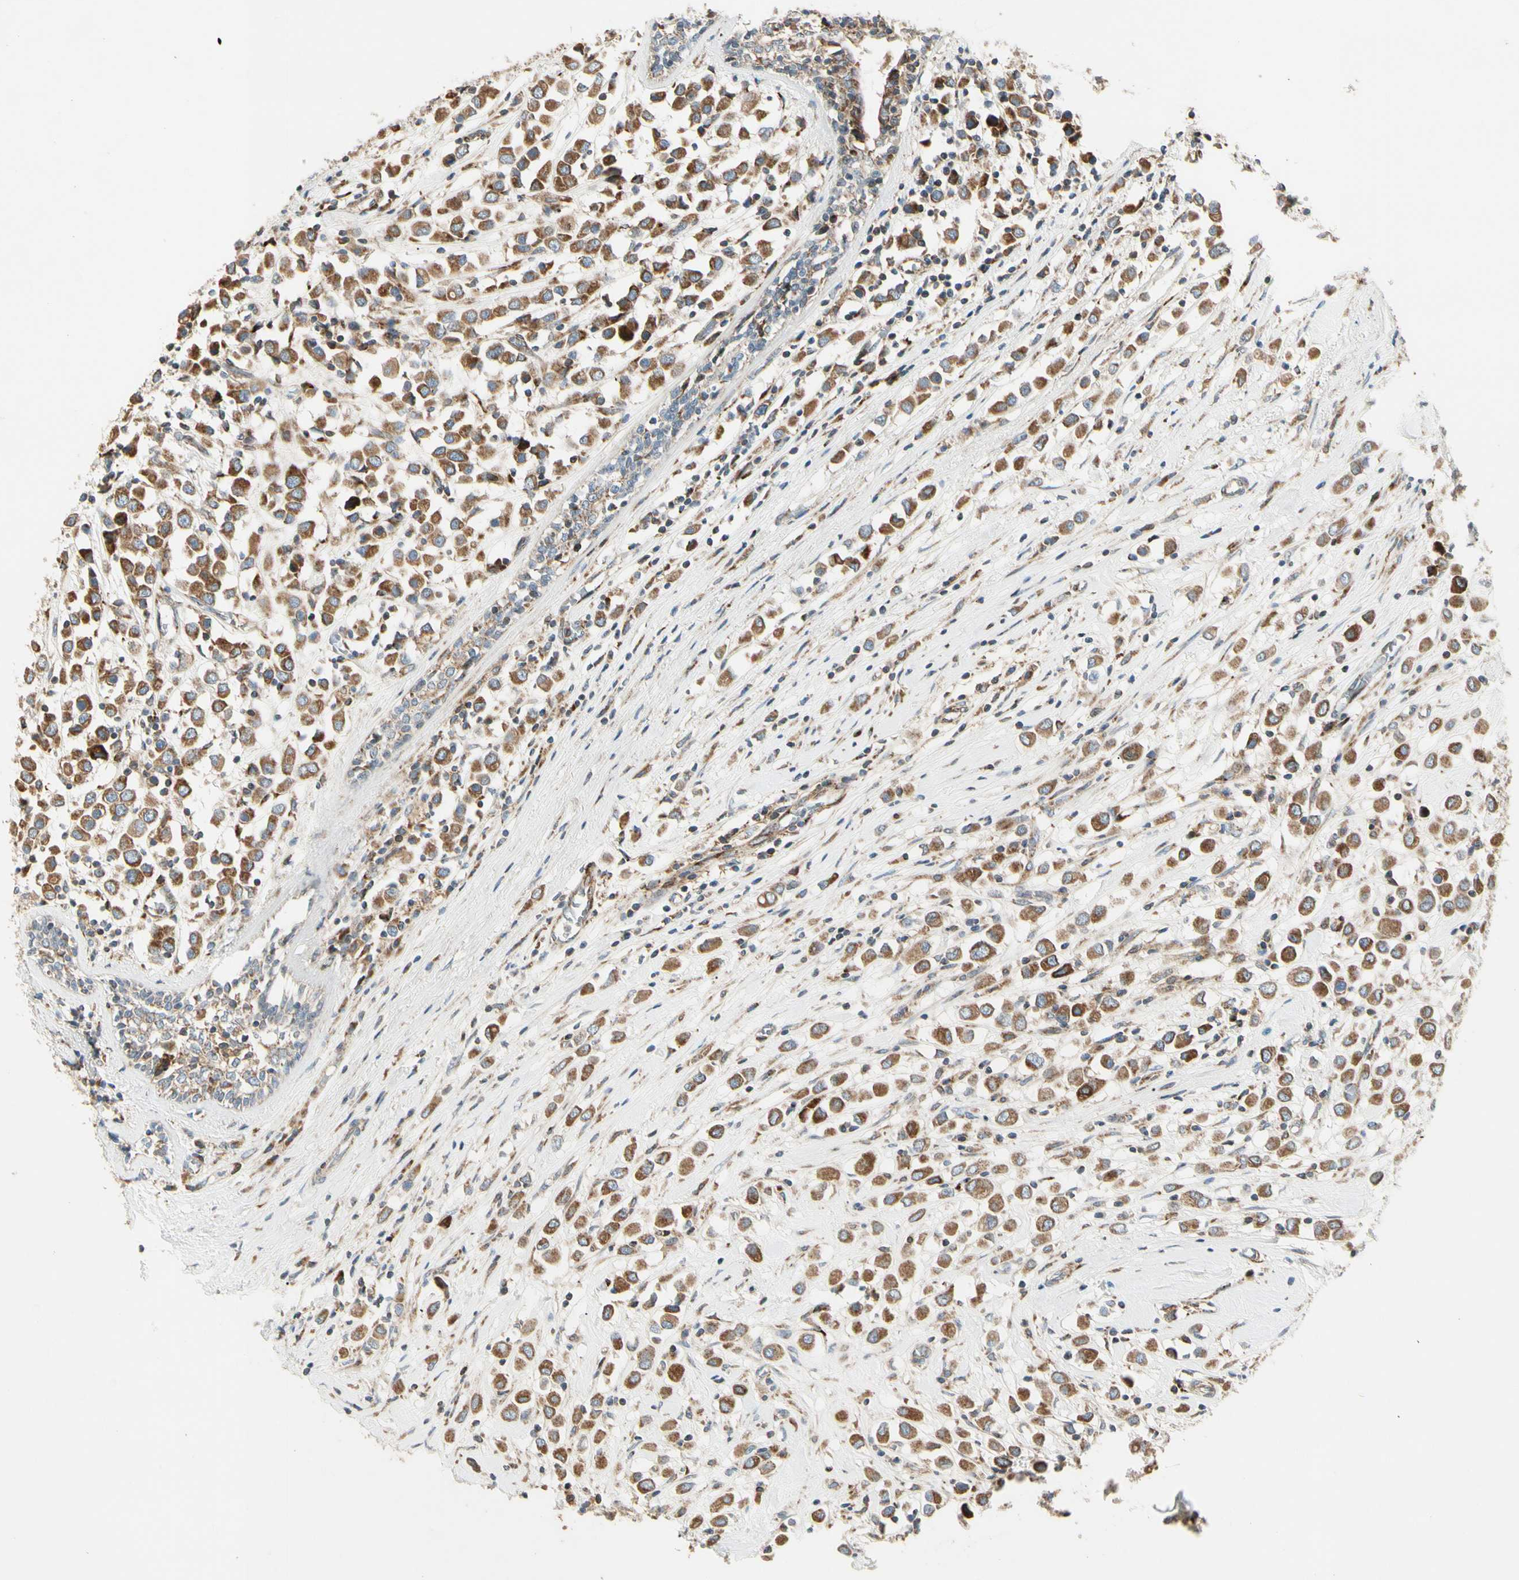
{"staining": {"intensity": "moderate", "quantity": ">75%", "location": "cytoplasmic/membranous"}, "tissue": "breast cancer", "cell_type": "Tumor cells", "image_type": "cancer", "snomed": [{"axis": "morphology", "description": "Duct carcinoma"}, {"axis": "topography", "description": "Breast"}], "caption": "Human breast intraductal carcinoma stained for a protein (brown) exhibits moderate cytoplasmic/membranous positive positivity in approximately >75% of tumor cells.", "gene": "MRPL9", "patient": {"sex": "female", "age": 61}}